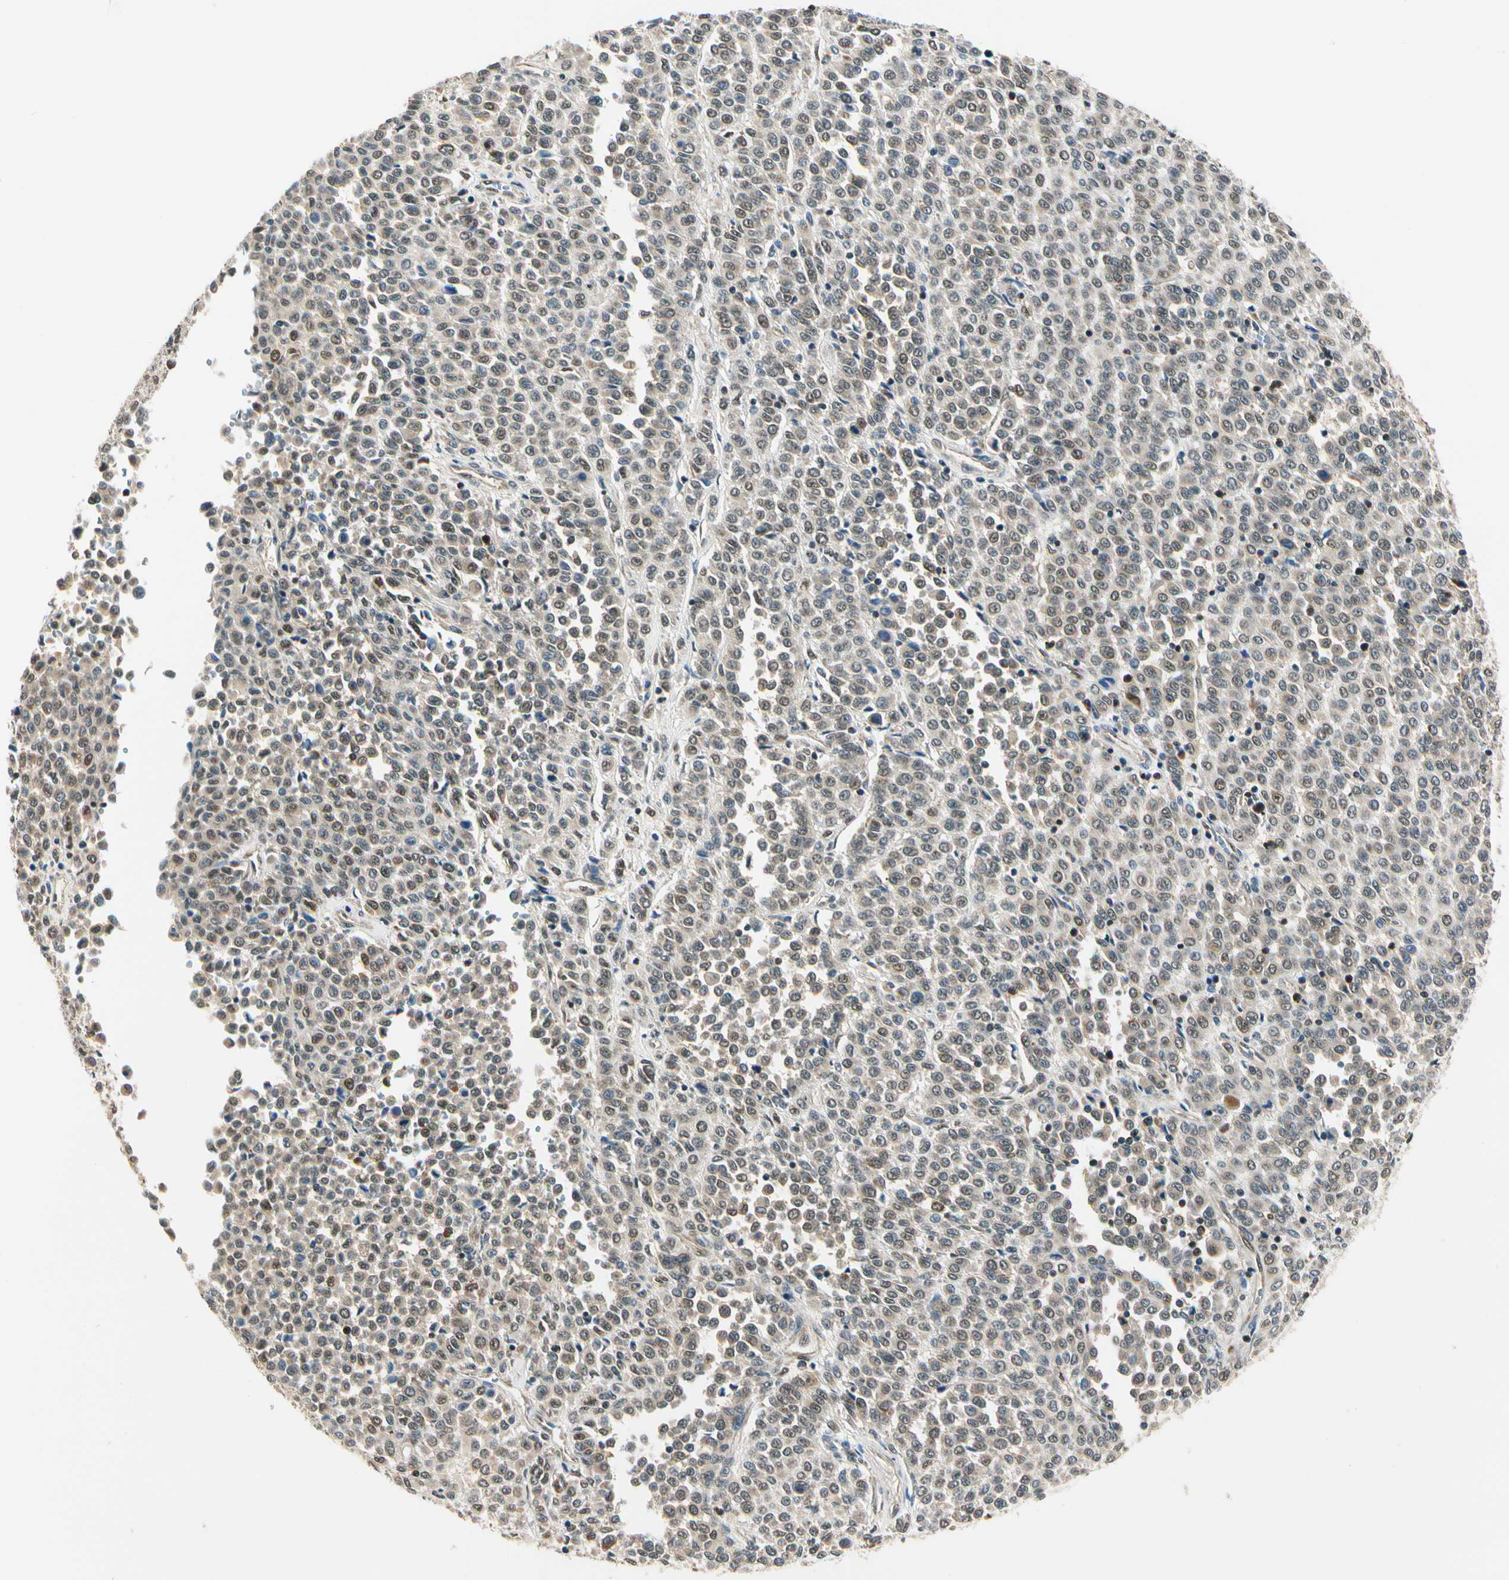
{"staining": {"intensity": "weak", "quantity": "<25%", "location": "cytoplasmic/membranous"}, "tissue": "melanoma", "cell_type": "Tumor cells", "image_type": "cancer", "snomed": [{"axis": "morphology", "description": "Malignant melanoma, Metastatic site"}, {"axis": "topography", "description": "Pancreas"}], "caption": "Photomicrograph shows no protein staining in tumor cells of malignant melanoma (metastatic site) tissue.", "gene": "PDK2", "patient": {"sex": "female", "age": 30}}